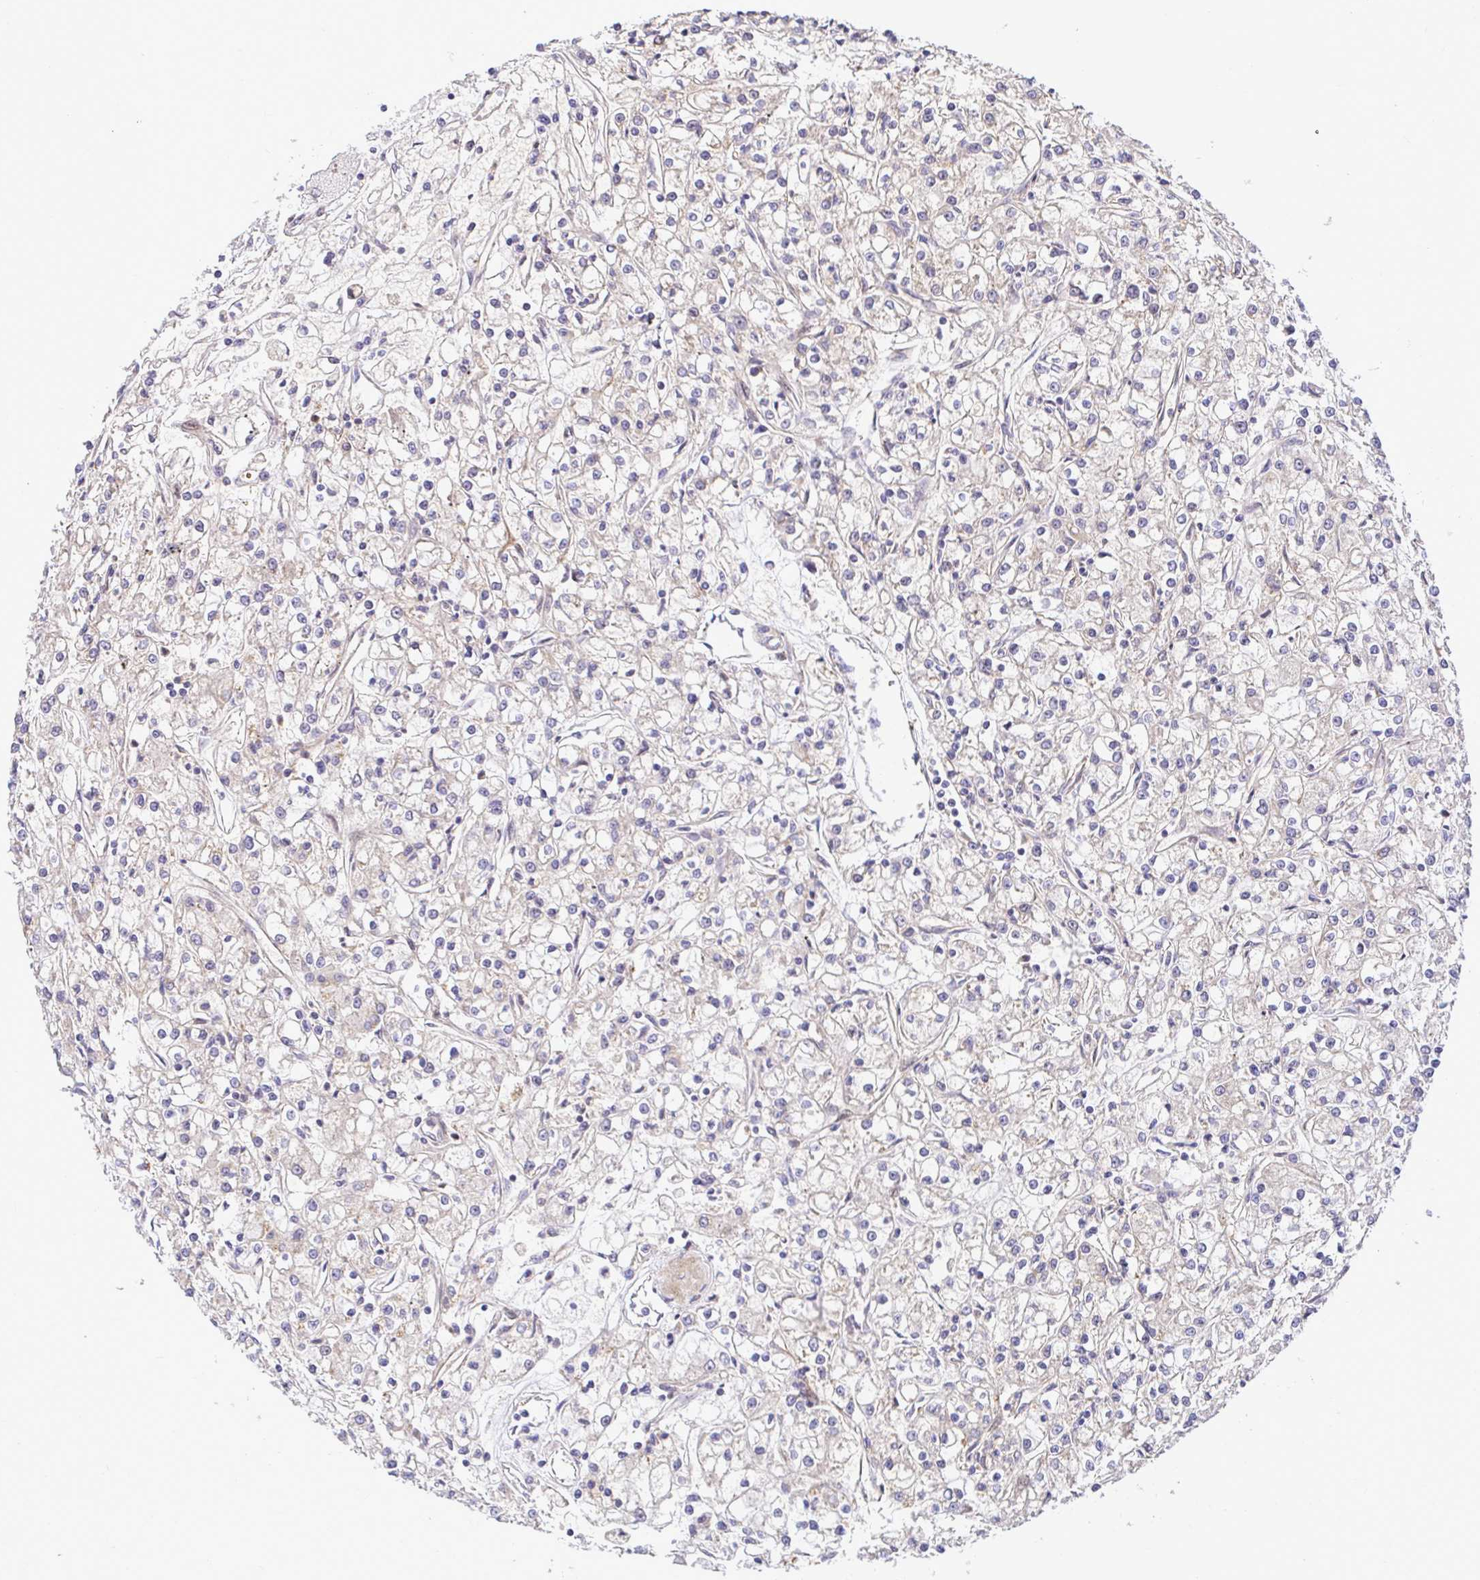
{"staining": {"intensity": "negative", "quantity": "none", "location": "none"}, "tissue": "renal cancer", "cell_type": "Tumor cells", "image_type": "cancer", "snomed": [{"axis": "morphology", "description": "Adenocarcinoma, NOS"}, {"axis": "topography", "description": "Kidney"}], "caption": "Photomicrograph shows no protein positivity in tumor cells of renal cancer tissue.", "gene": "TRIM55", "patient": {"sex": "female", "age": 59}}